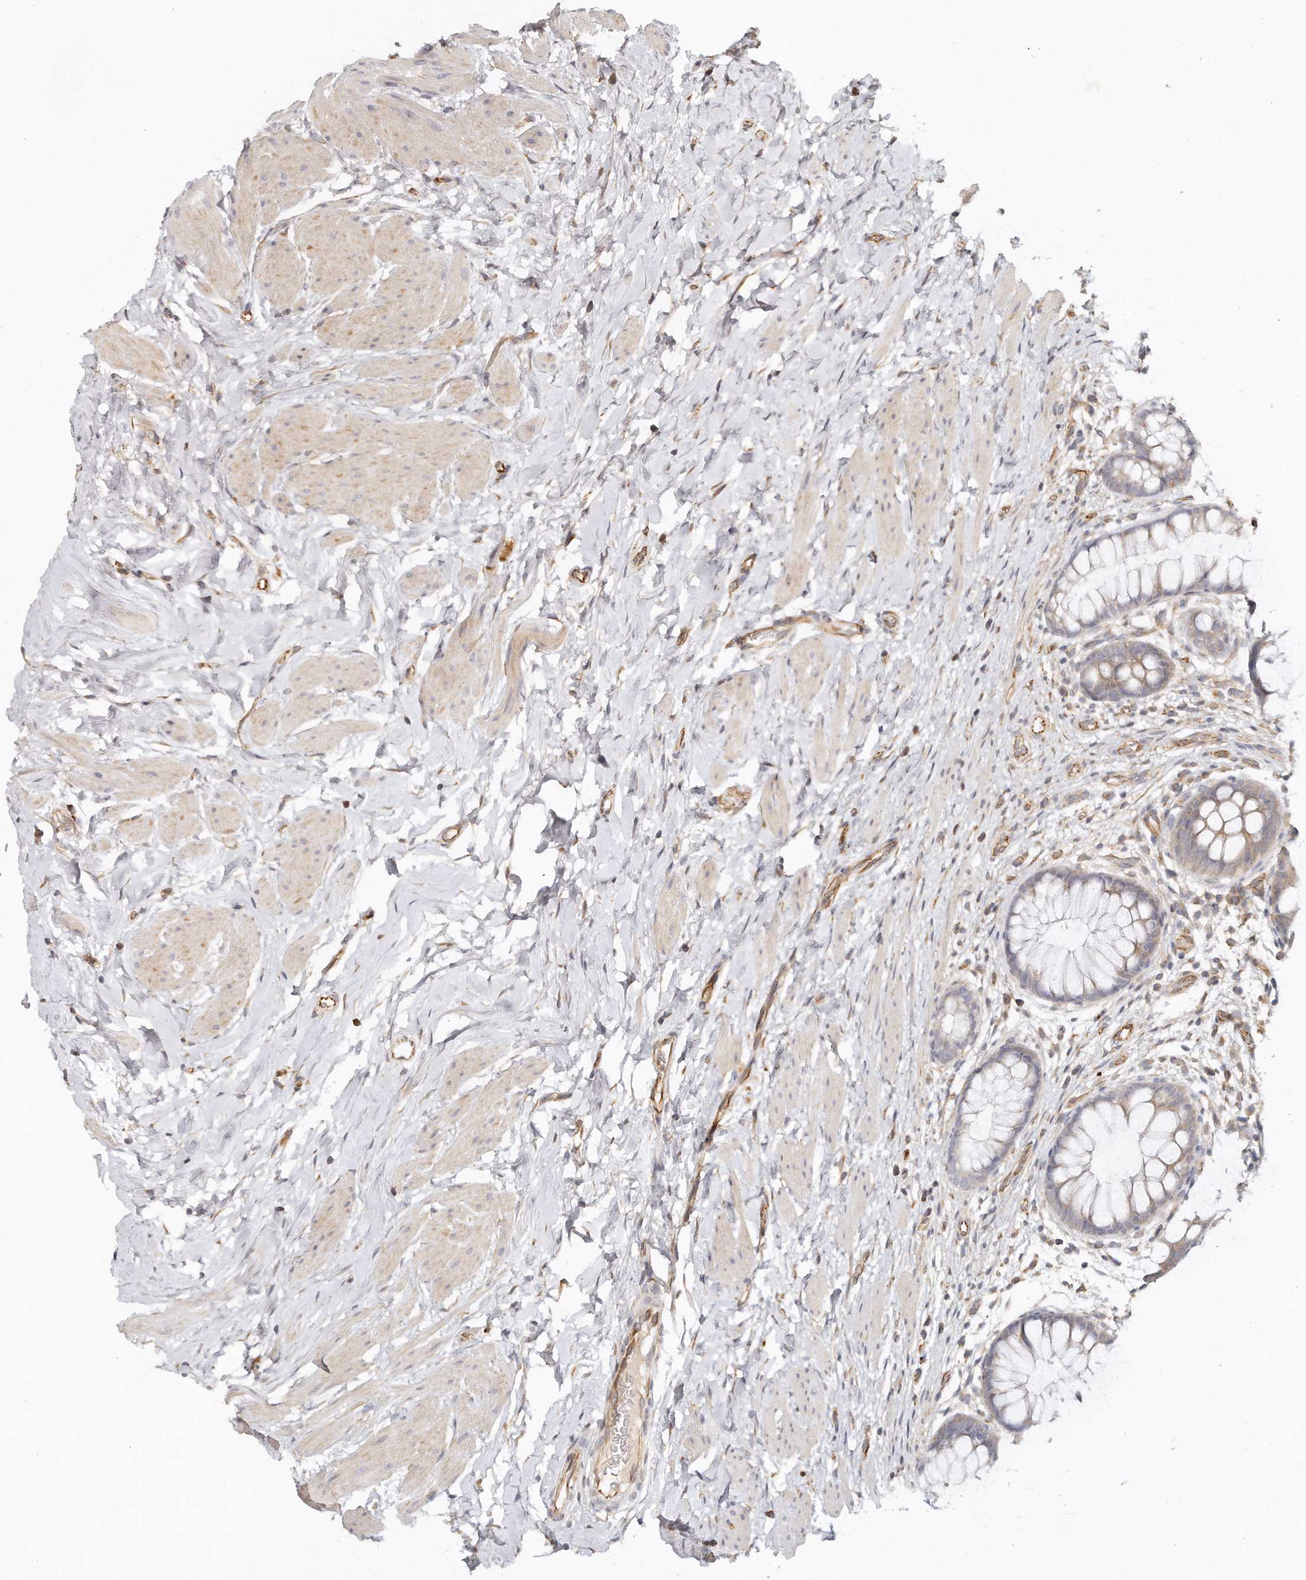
{"staining": {"intensity": "weak", "quantity": "25%-75%", "location": "cytoplasmic/membranous"}, "tissue": "colon", "cell_type": "Endothelial cells", "image_type": "normal", "snomed": [{"axis": "morphology", "description": "Normal tissue, NOS"}, {"axis": "topography", "description": "Colon"}], "caption": "This histopathology image exhibits immunohistochemistry staining of unremarkable human colon, with low weak cytoplasmic/membranous staining in approximately 25%-75% of endothelial cells.", "gene": "TTLL4", "patient": {"sex": "female", "age": 62}}